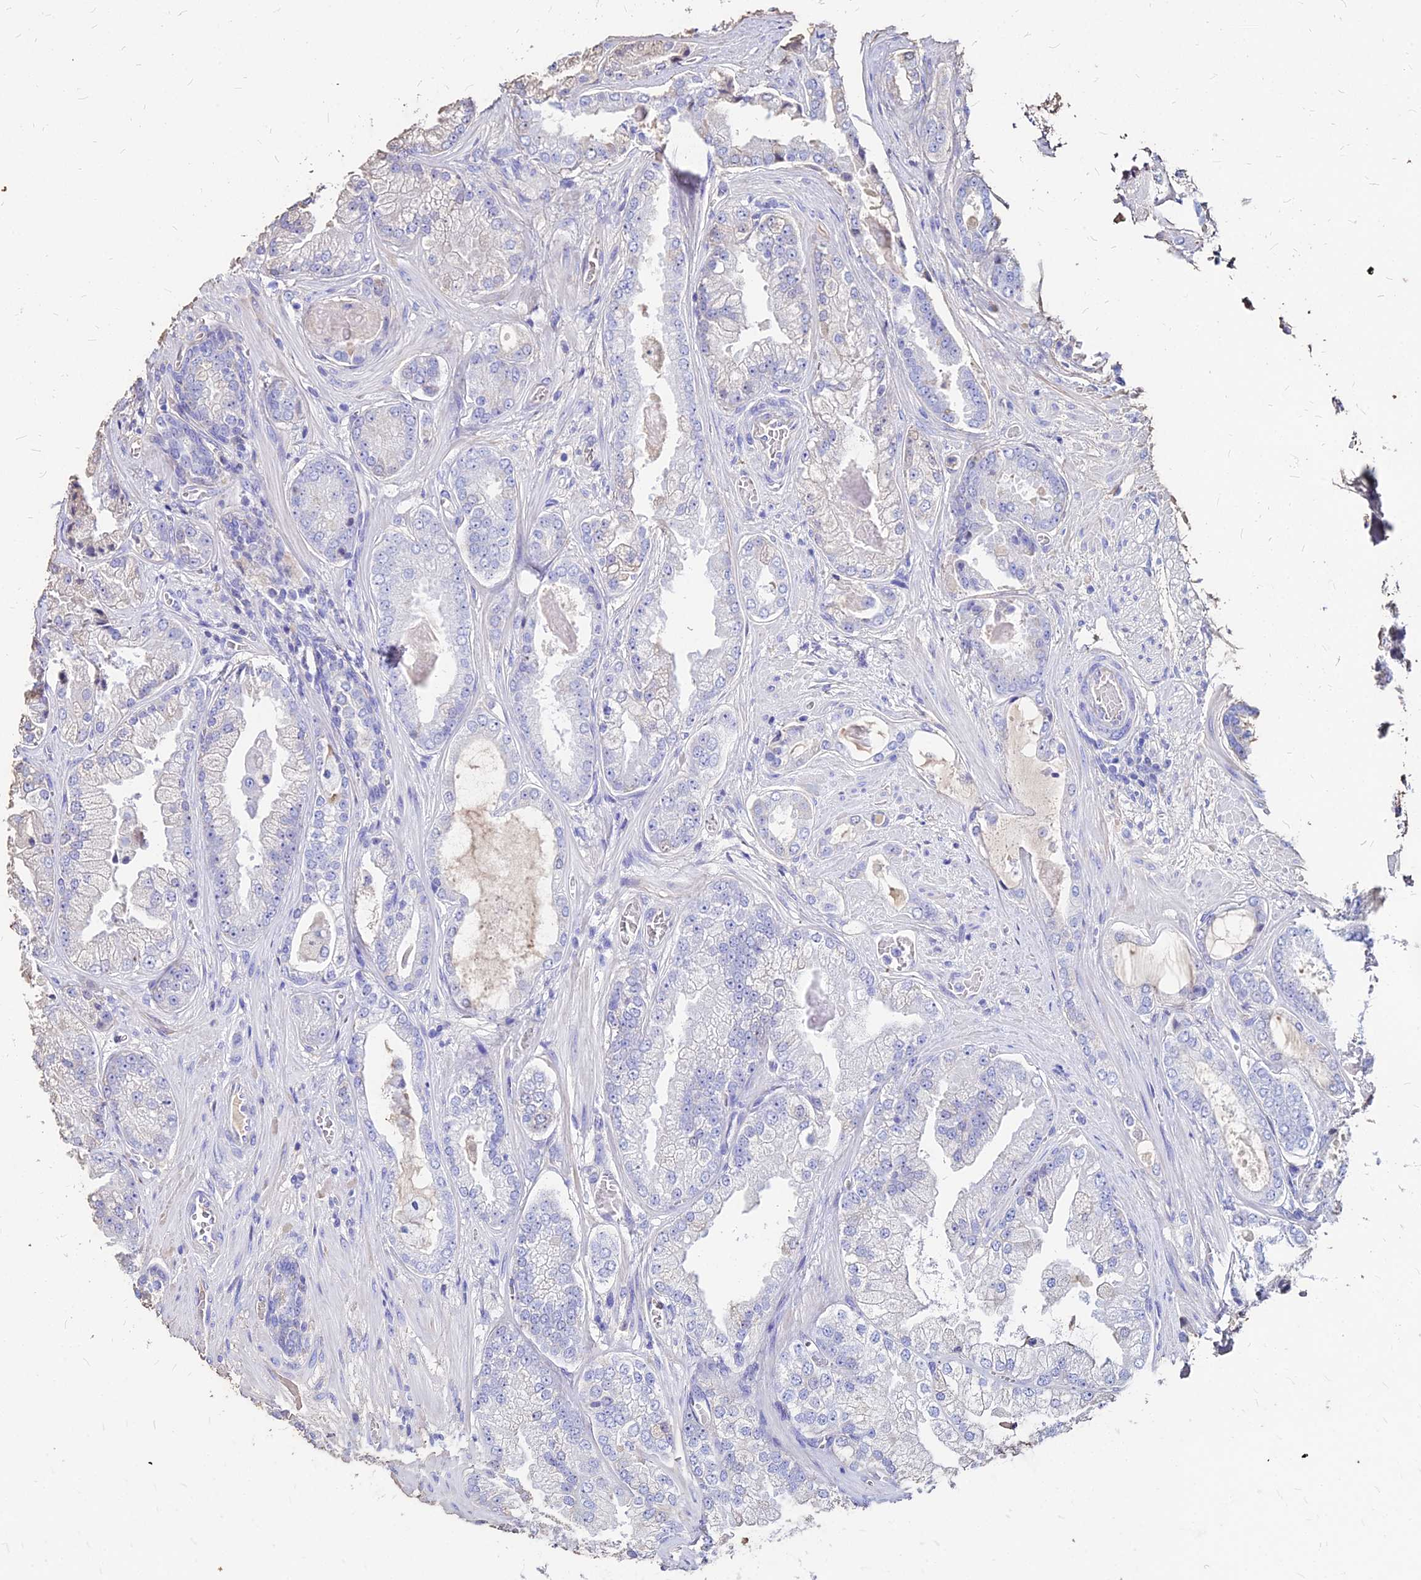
{"staining": {"intensity": "negative", "quantity": "none", "location": "none"}, "tissue": "prostate cancer", "cell_type": "Tumor cells", "image_type": "cancer", "snomed": [{"axis": "morphology", "description": "Adenocarcinoma, Low grade"}, {"axis": "topography", "description": "Prostate"}], "caption": "There is no significant expression in tumor cells of prostate cancer.", "gene": "NME5", "patient": {"sex": "male", "age": 57}}